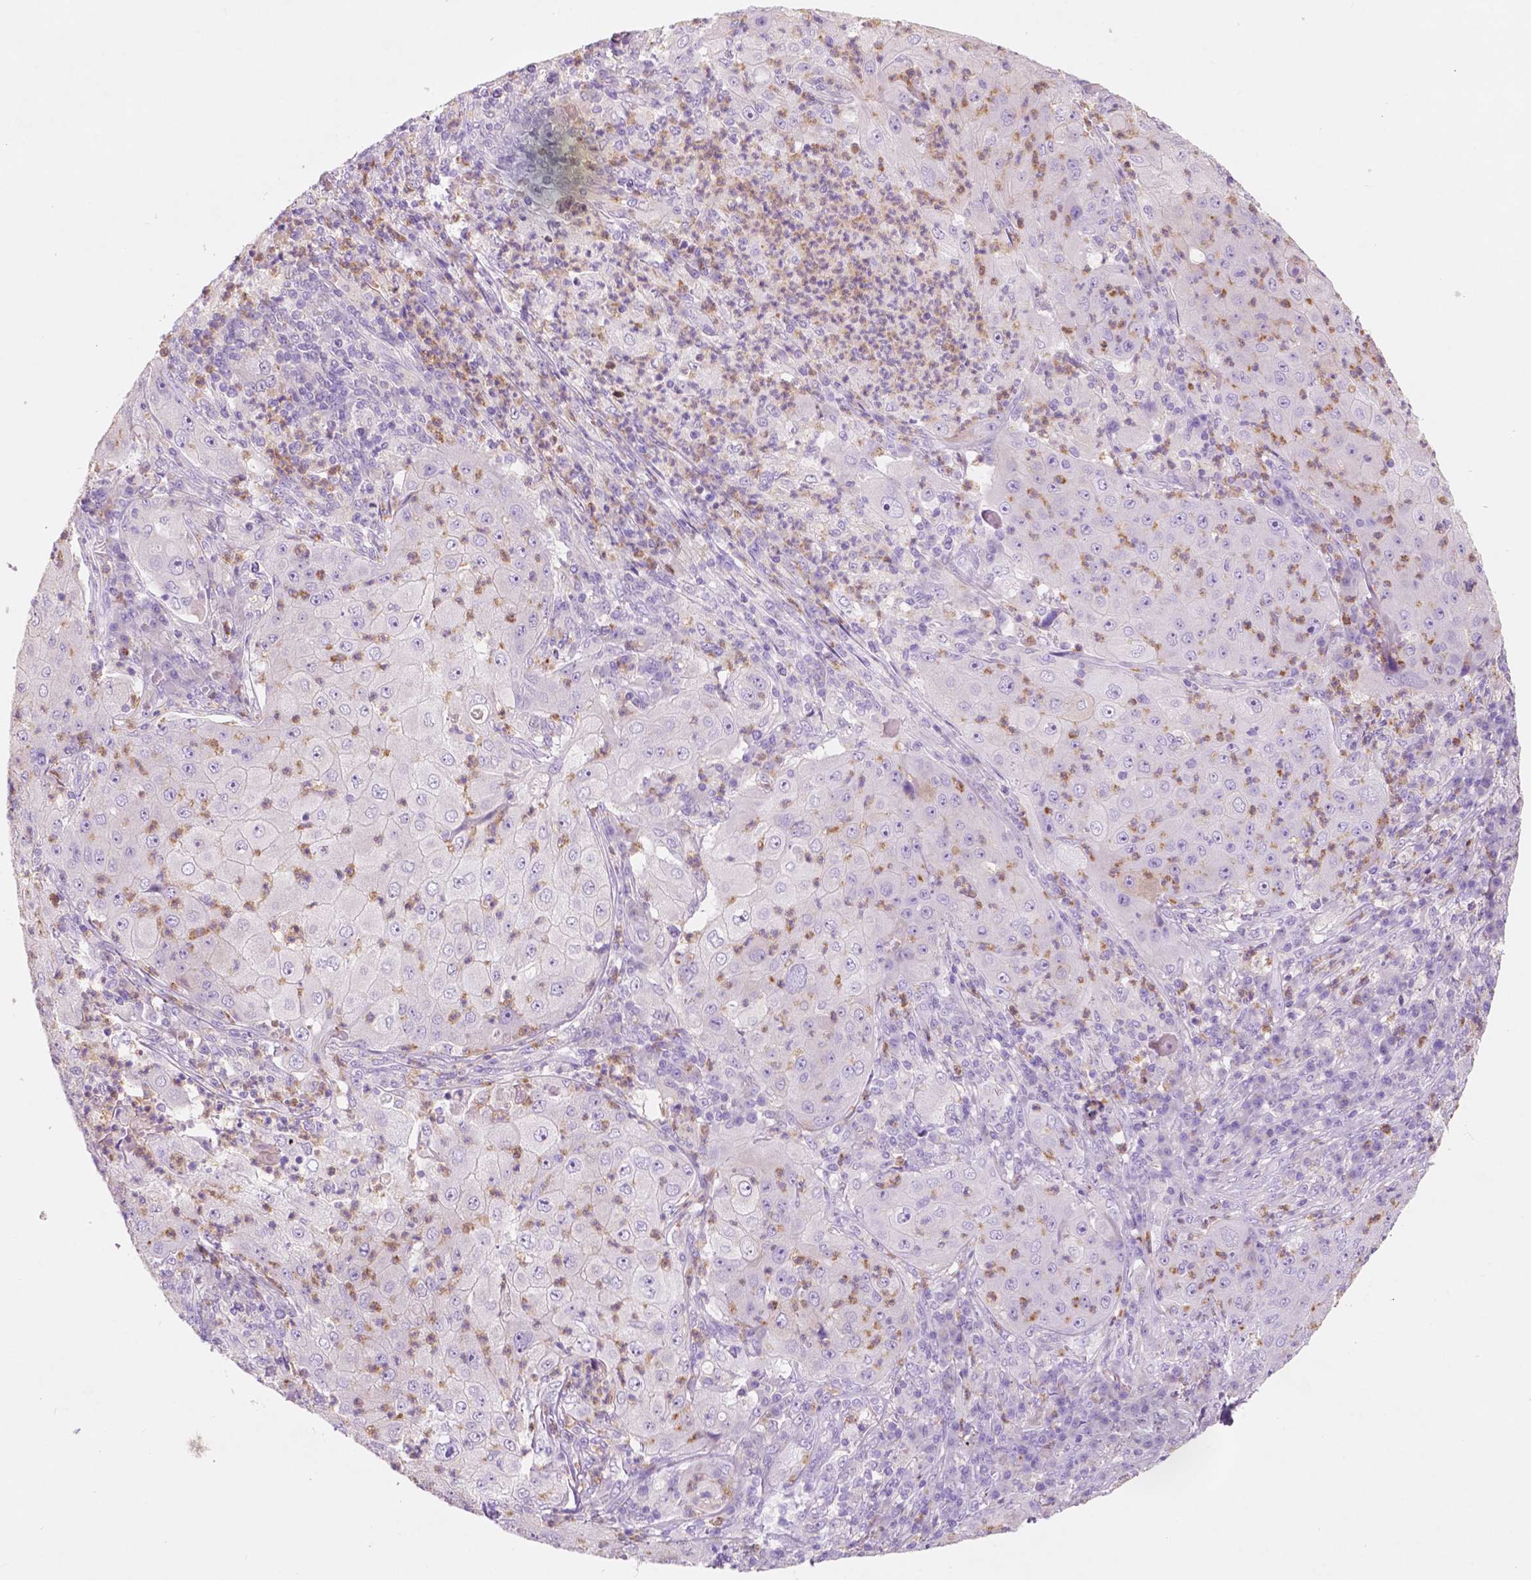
{"staining": {"intensity": "negative", "quantity": "none", "location": "none"}, "tissue": "lung cancer", "cell_type": "Tumor cells", "image_type": "cancer", "snomed": [{"axis": "morphology", "description": "Squamous cell carcinoma, NOS"}, {"axis": "topography", "description": "Lung"}], "caption": "Immunohistochemistry histopathology image of neoplastic tissue: lung squamous cell carcinoma stained with DAB (3,3'-diaminobenzidine) exhibits no significant protein staining in tumor cells.", "gene": "CUZD1", "patient": {"sex": "female", "age": 59}}